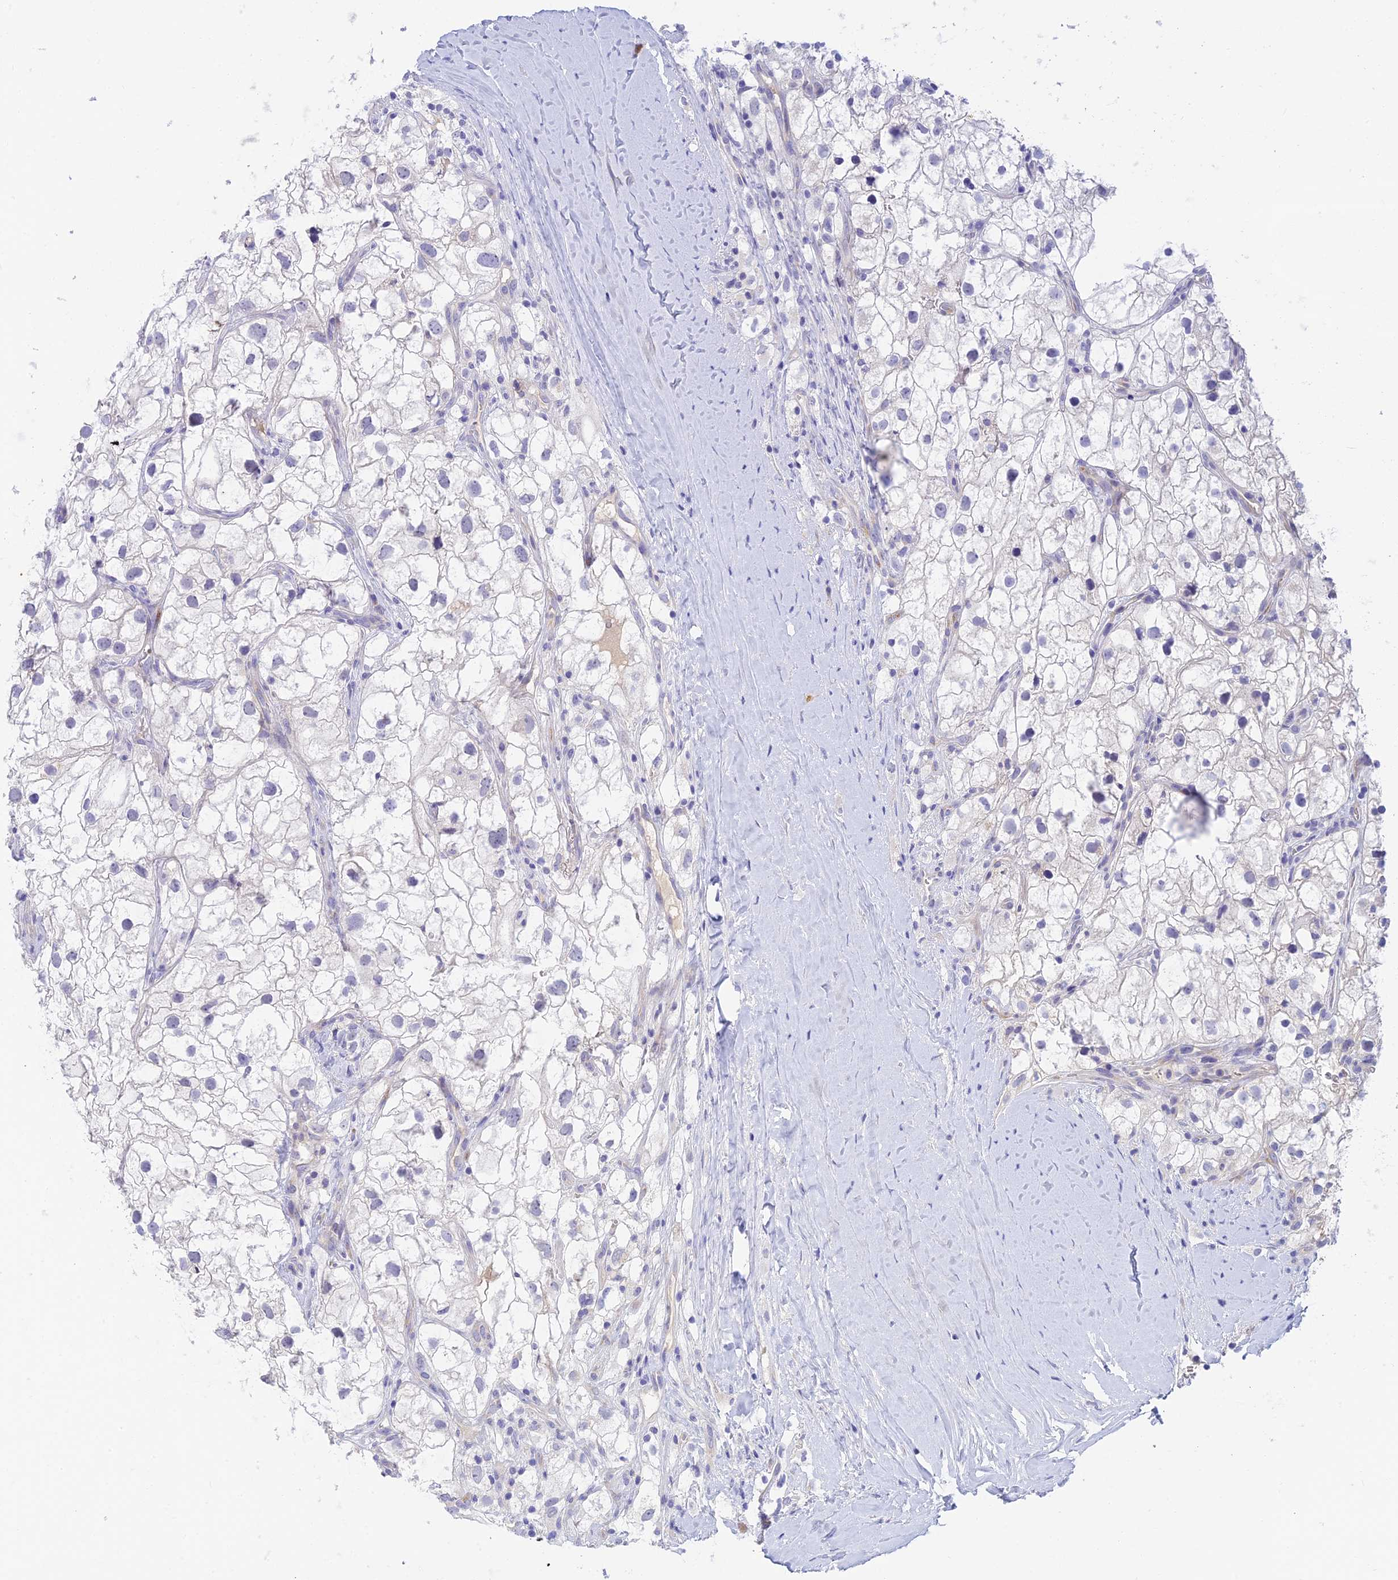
{"staining": {"intensity": "negative", "quantity": "none", "location": "none"}, "tissue": "renal cancer", "cell_type": "Tumor cells", "image_type": "cancer", "snomed": [{"axis": "morphology", "description": "Adenocarcinoma, NOS"}, {"axis": "topography", "description": "Kidney"}], "caption": "DAB (3,3'-diaminobenzidine) immunohistochemical staining of adenocarcinoma (renal) reveals no significant staining in tumor cells.", "gene": "INTS13", "patient": {"sex": "male", "age": 59}}